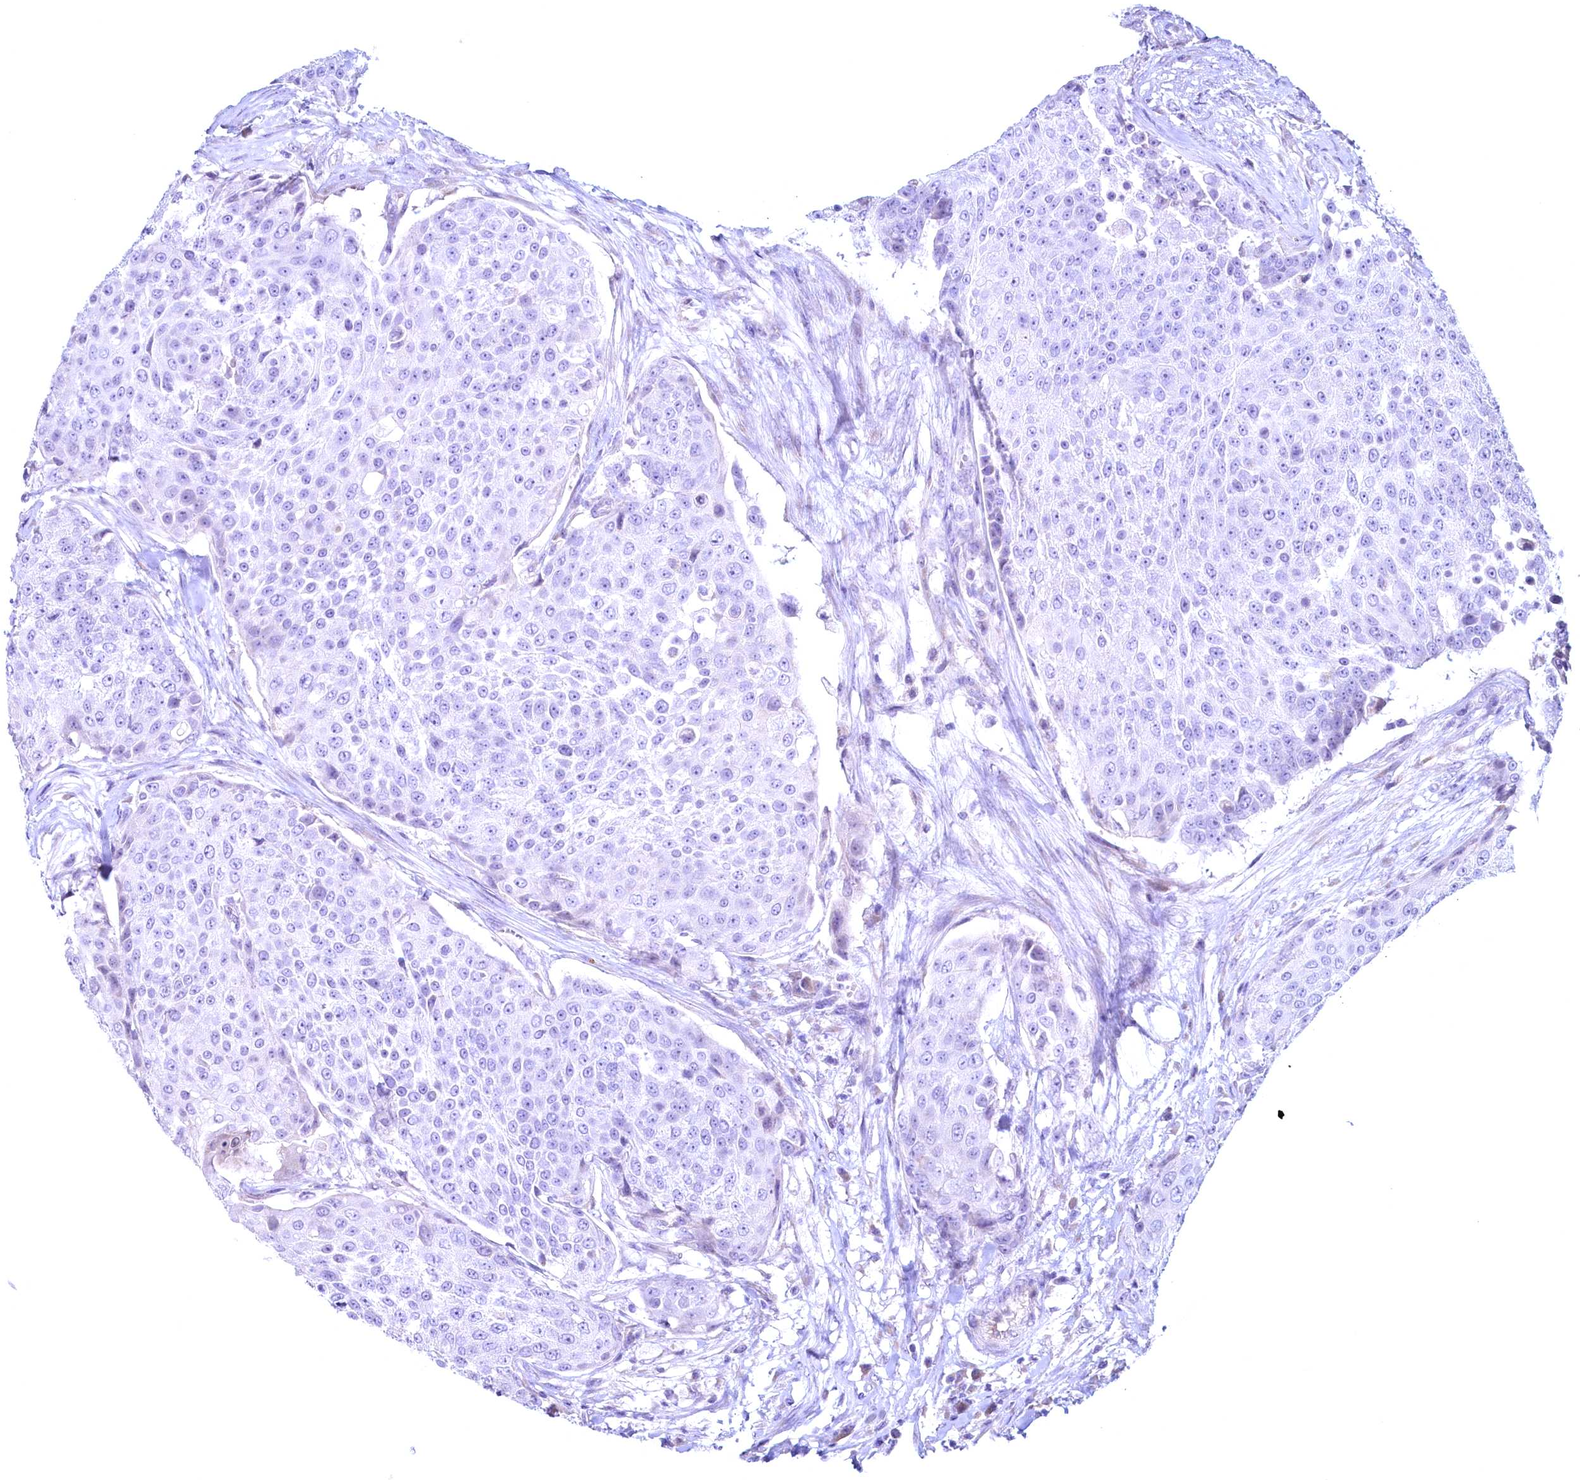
{"staining": {"intensity": "negative", "quantity": "none", "location": "none"}, "tissue": "urothelial cancer", "cell_type": "Tumor cells", "image_type": "cancer", "snomed": [{"axis": "morphology", "description": "Urothelial carcinoma, High grade"}, {"axis": "topography", "description": "Urinary bladder"}], "caption": "Tumor cells show no significant staining in urothelial cancer.", "gene": "MAP1LC3A", "patient": {"sex": "female", "age": 63}}